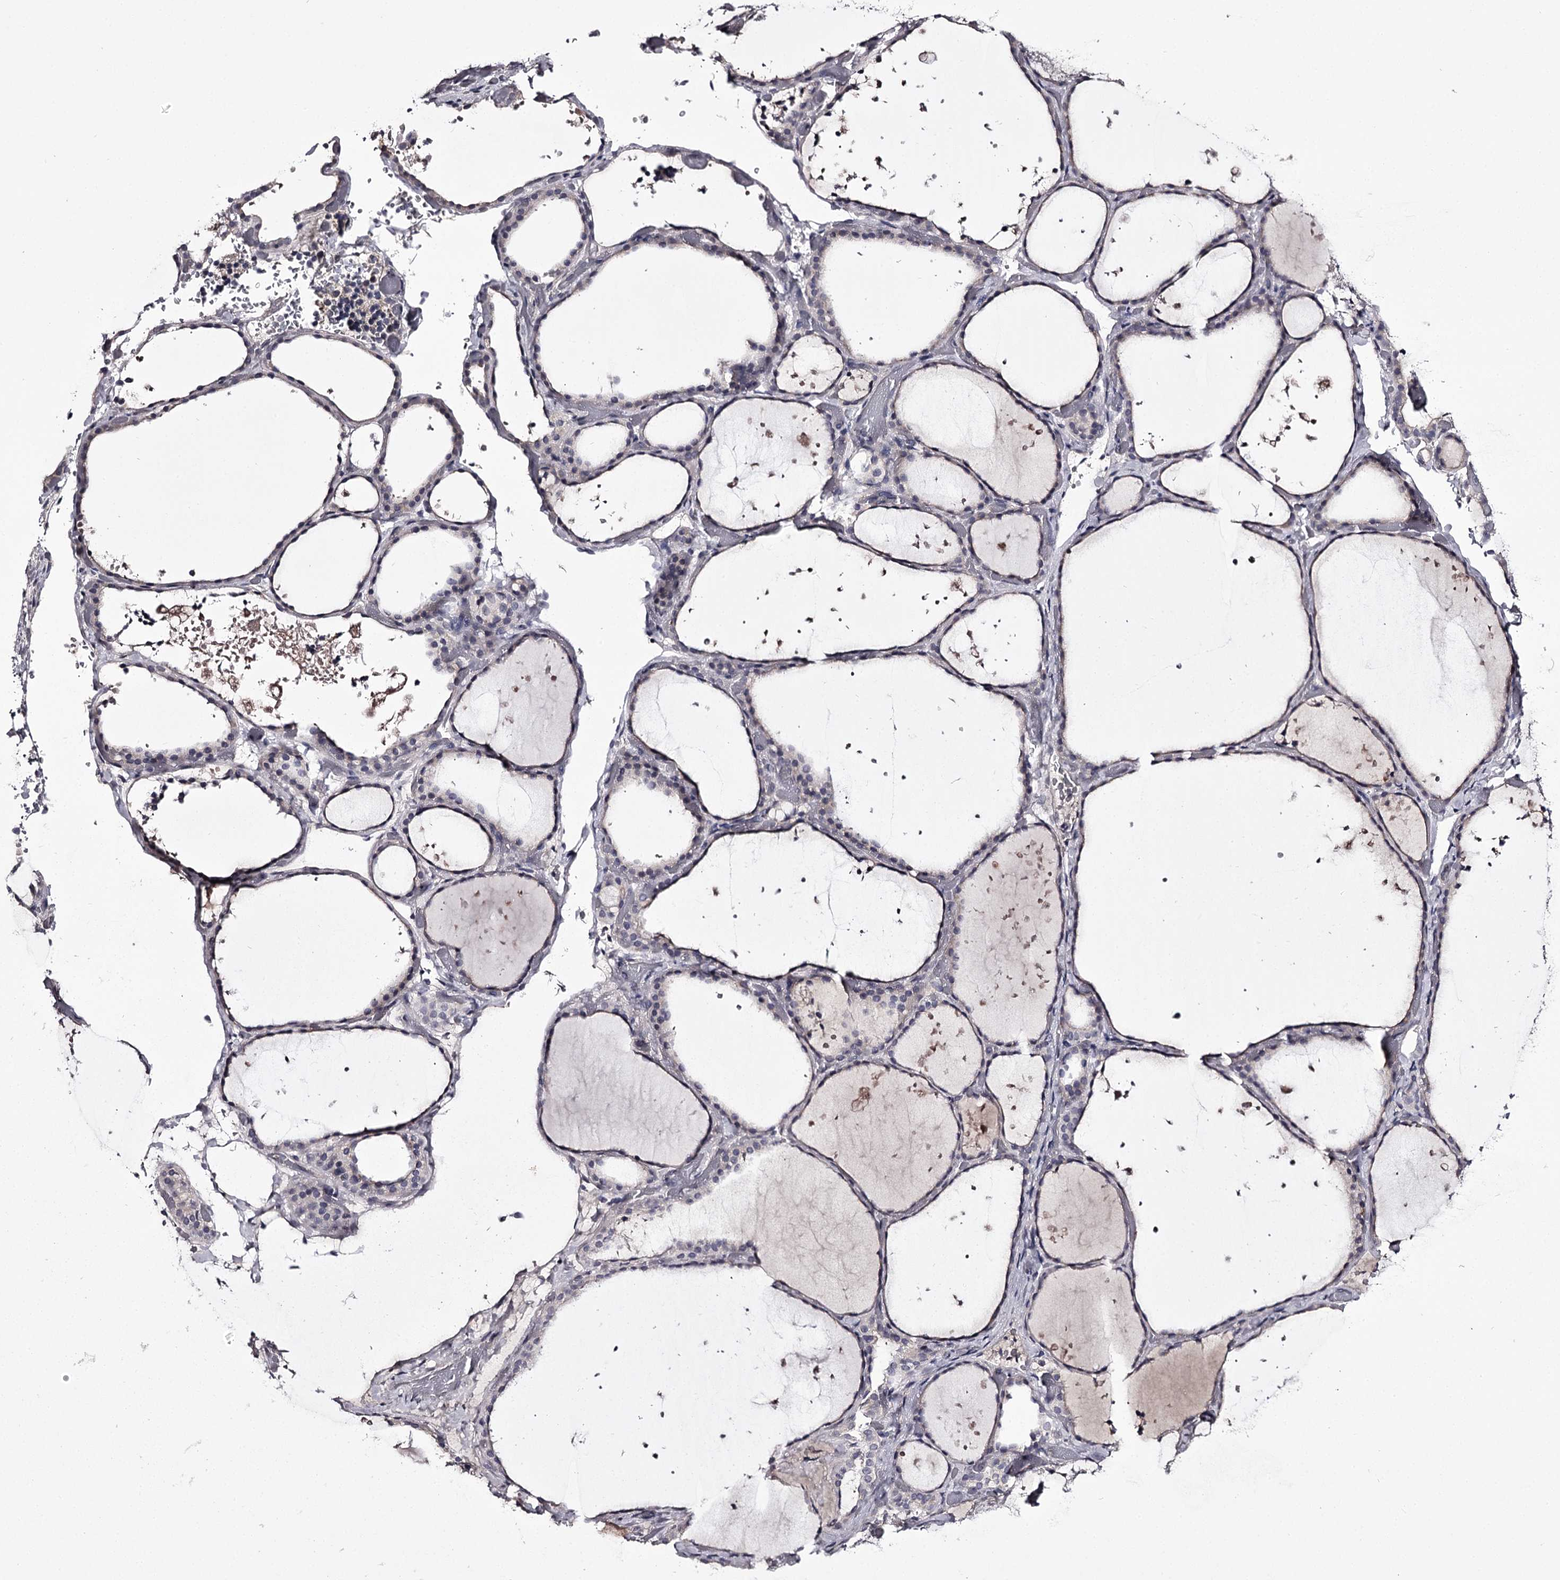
{"staining": {"intensity": "negative", "quantity": "none", "location": "none"}, "tissue": "thyroid gland", "cell_type": "Glandular cells", "image_type": "normal", "snomed": [{"axis": "morphology", "description": "Normal tissue, NOS"}, {"axis": "topography", "description": "Thyroid gland"}], "caption": "The immunohistochemistry (IHC) photomicrograph has no significant positivity in glandular cells of thyroid gland.", "gene": "PRM2", "patient": {"sex": "female", "age": 44}}